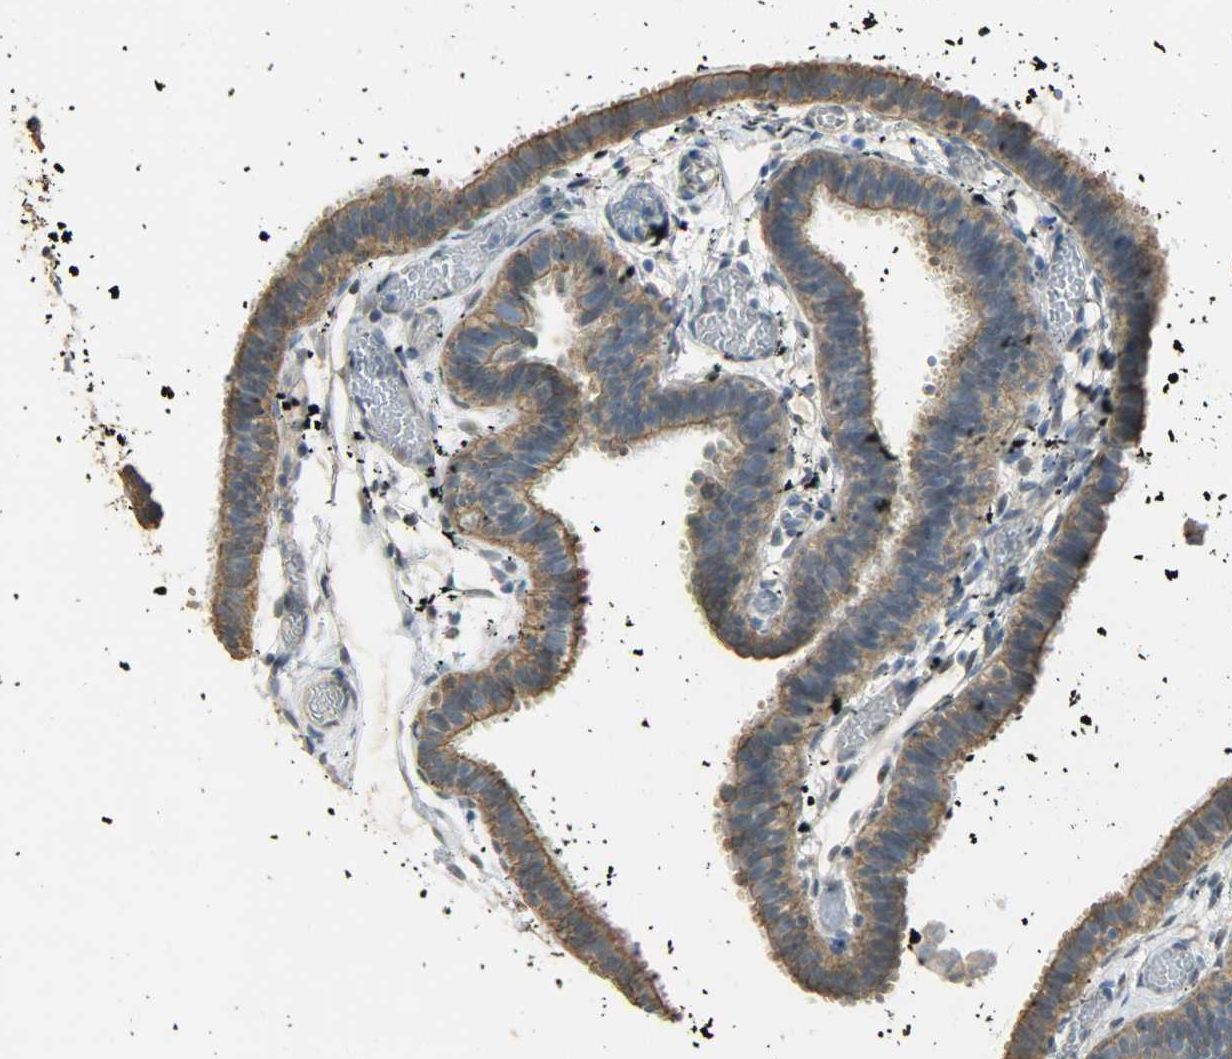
{"staining": {"intensity": "moderate", "quantity": ">75%", "location": "cytoplasmic/membranous"}, "tissue": "fallopian tube", "cell_type": "Glandular cells", "image_type": "normal", "snomed": [{"axis": "morphology", "description": "Normal tissue, NOS"}, {"axis": "topography", "description": "Fallopian tube"}], "caption": "This histopathology image exhibits IHC staining of benign human fallopian tube, with medium moderate cytoplasmic/membranous positivity in approximately >75% of glandular cells.", "gene": "USP13", "patient": {"sex": "female", "age": 29}}